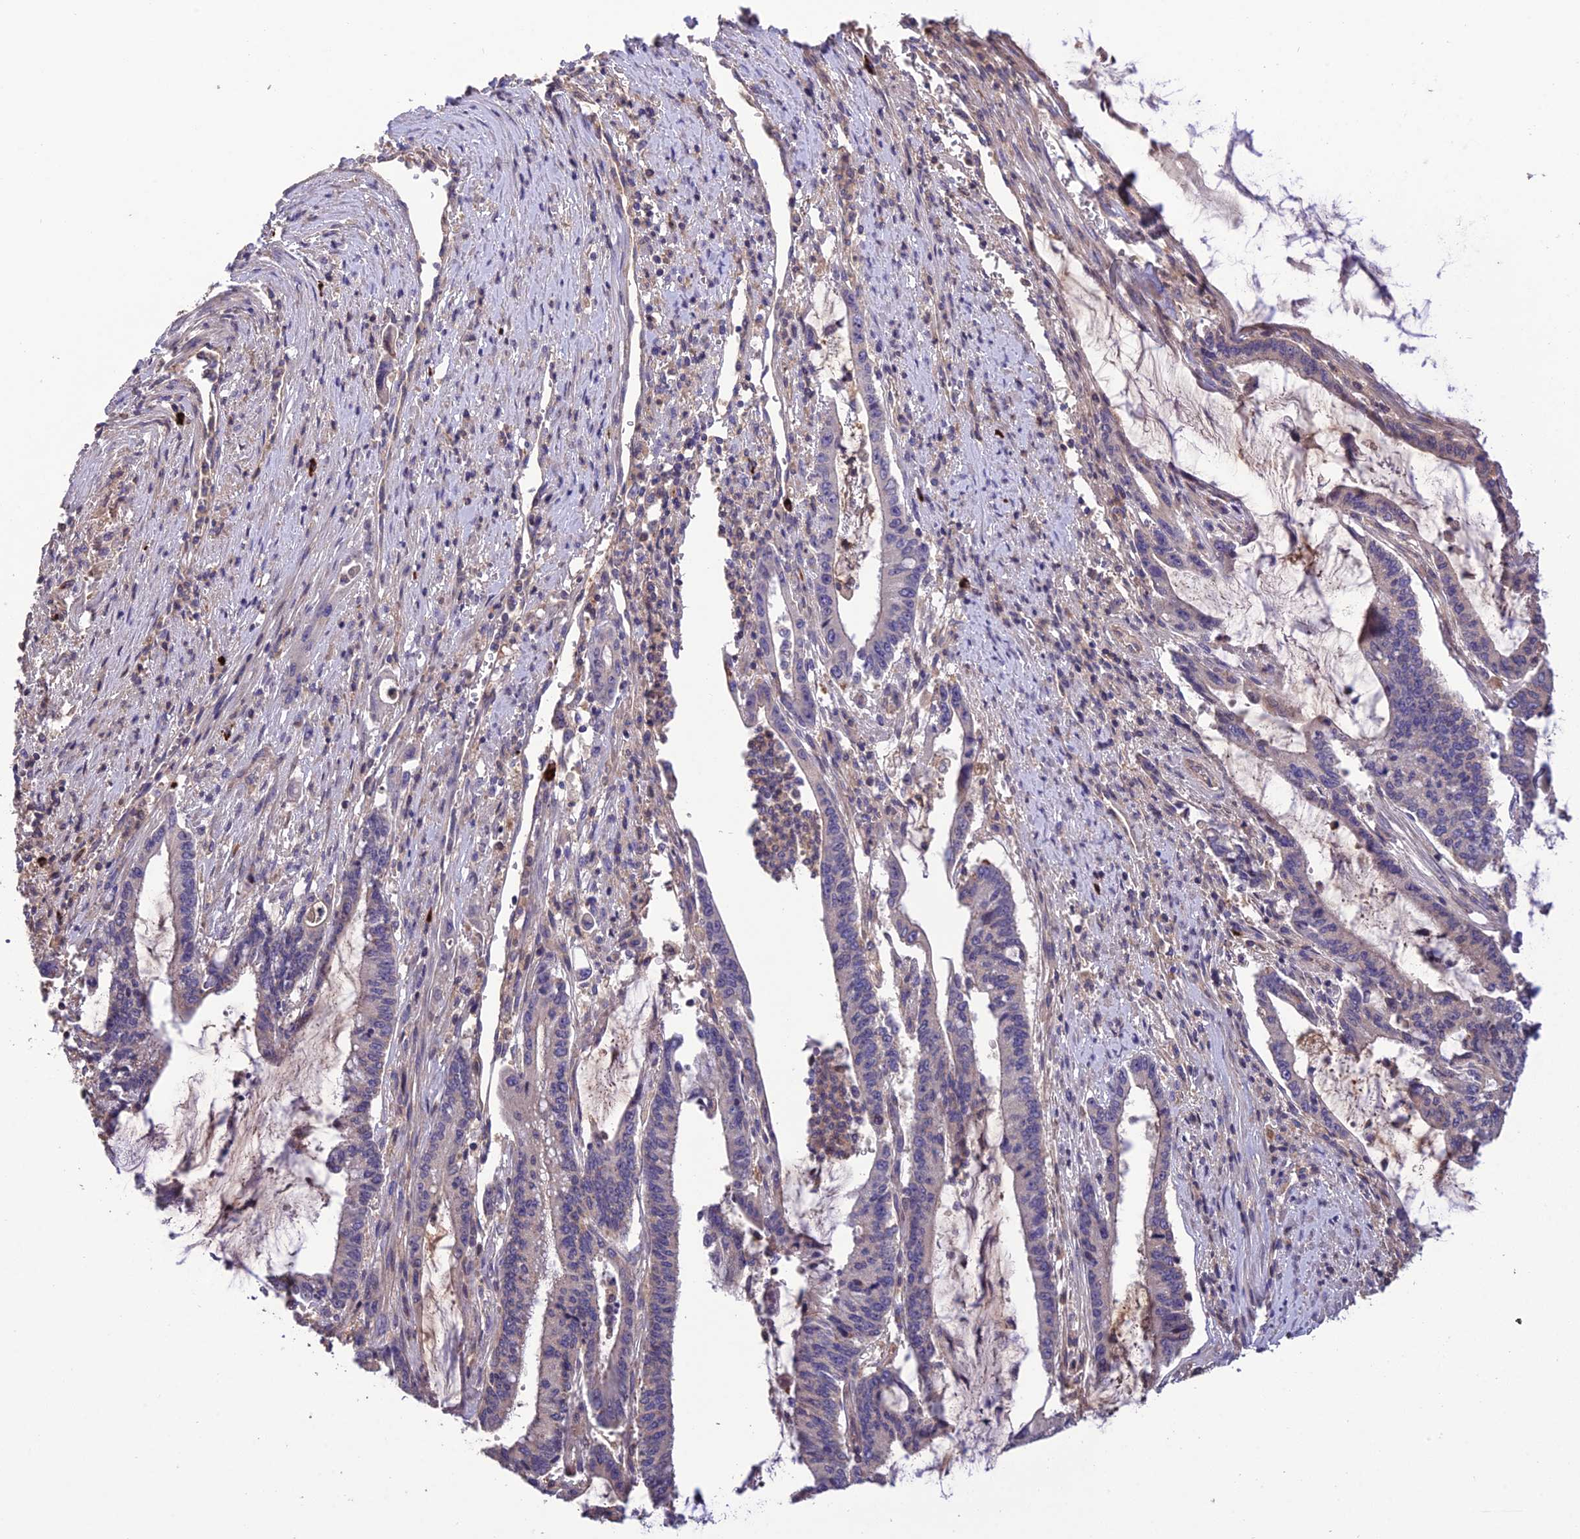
{"staining": {"intensity": "negative", "quantity": "none", "location": "none"}, "tissue": "pancreatic cancer", "cell_type": "Tumor cells", "image_type": "cancer", "snomed": [{"axis": "morphology", "description": "Adenocarcinoma, NOS"}, {"axis": "topography", "description": "Pancreas"}], "caption": "Immunohistochemistry (IHC) image of neoplastic tissue: human pancreatic adenocarcinoma stained with DAB (3,3'-diaminobenzidine) shows no significant protein positivity in tumor cells. Brightfield microscopy of immunohistochemistry stained with DAB (brown) and hematoxylin (blue), captured at high magnification.", "gene": "MIOS", "patient": {"sex": "female", "age": 50}}